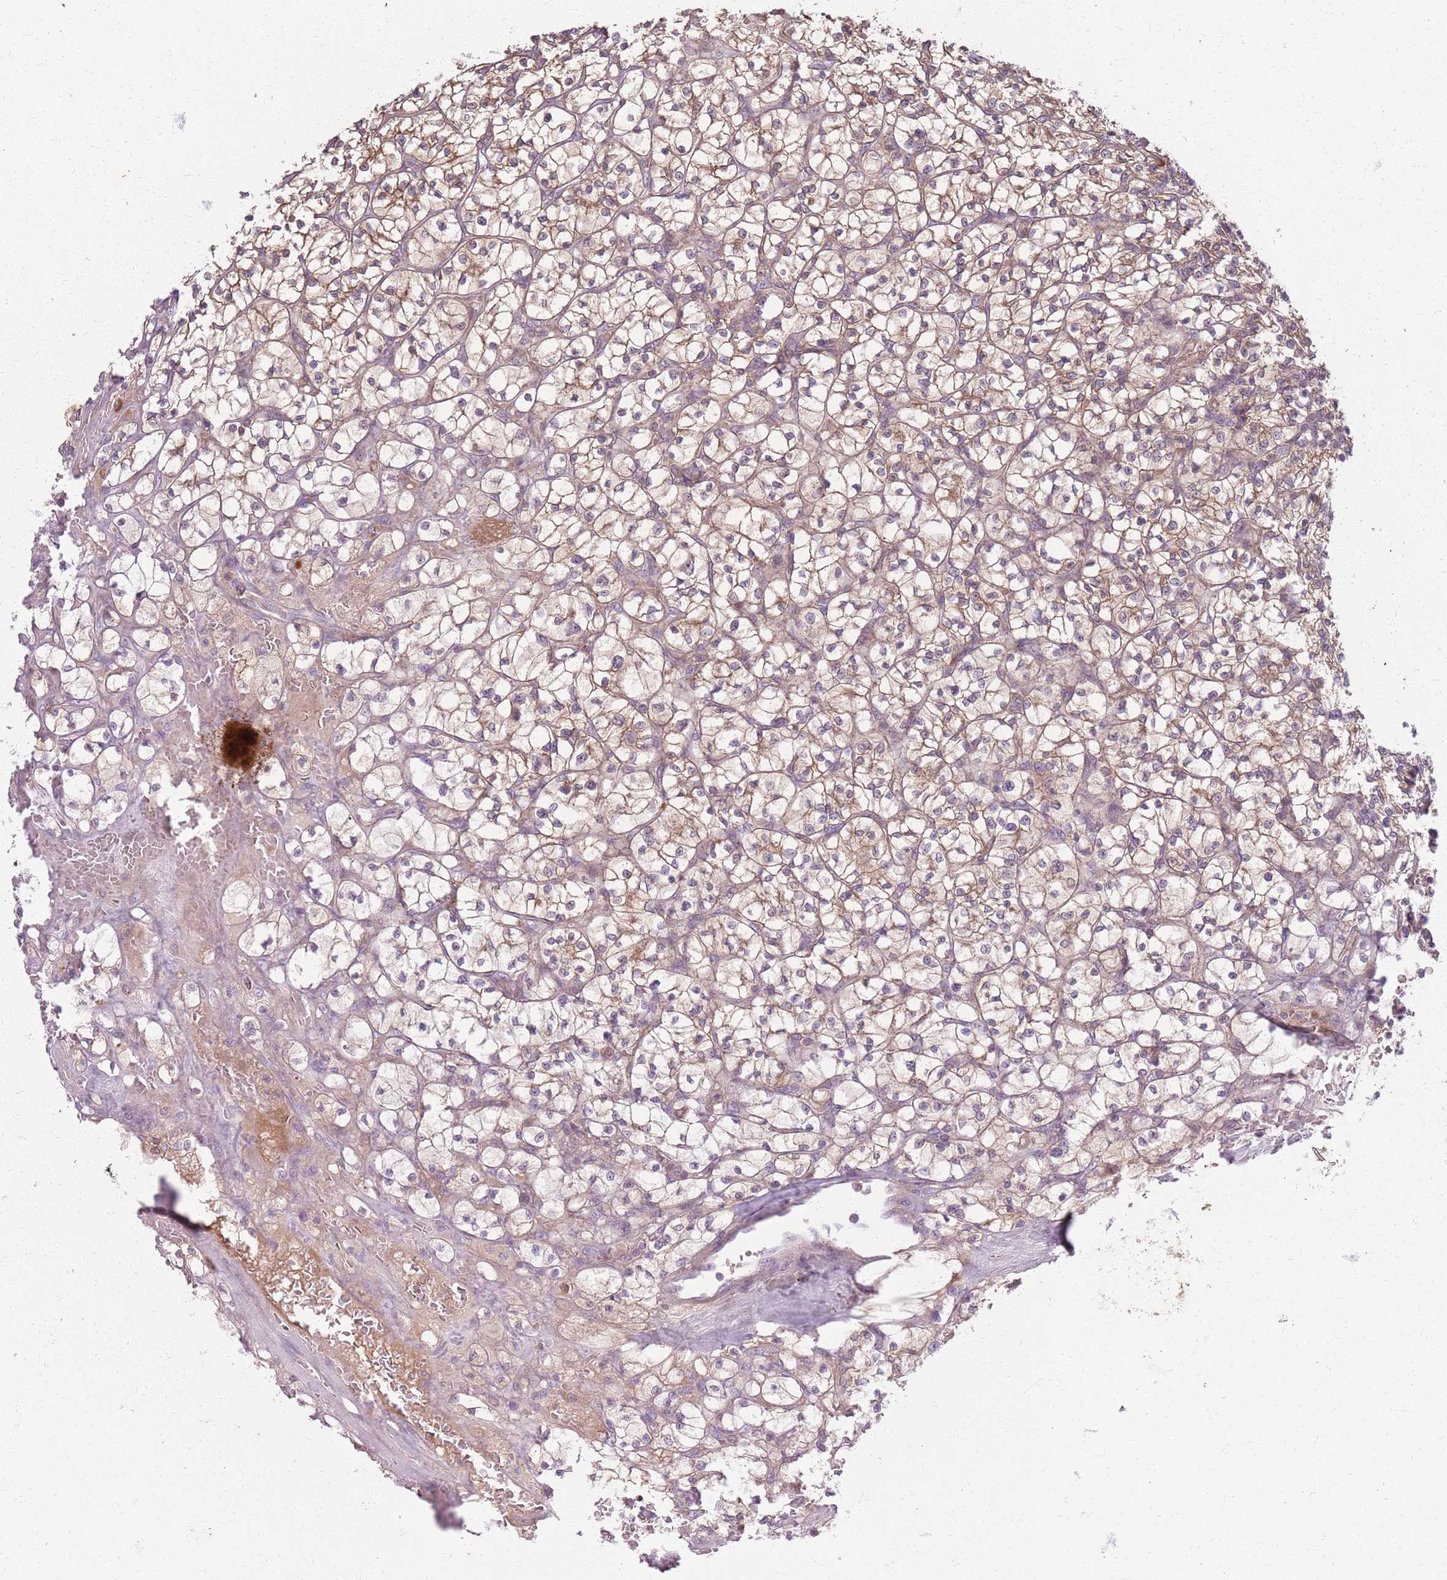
{"staining": {"intensity": "weak", "quantity": "25%-75%", "location": "cytoplasmic/membranous"}, "tissue": "renal cancer", "cell_type": "Tumor cells", "image_type": "cancer", "snomed": [{"axis": "morphology", "description": "Adenocarcinoma, NOS"}, {"axis": "topography", "description": "Kidney"}], "caption": "Renal cancer (adenocarcinoma) tissue shows weak cytoplasmic/membranous positivity in approximately 25%-75% of tumor cells, visualized by immunohistochemistry.", "gene": "ZDHHC2", "patient": {"sex": "female", "age": 64}}